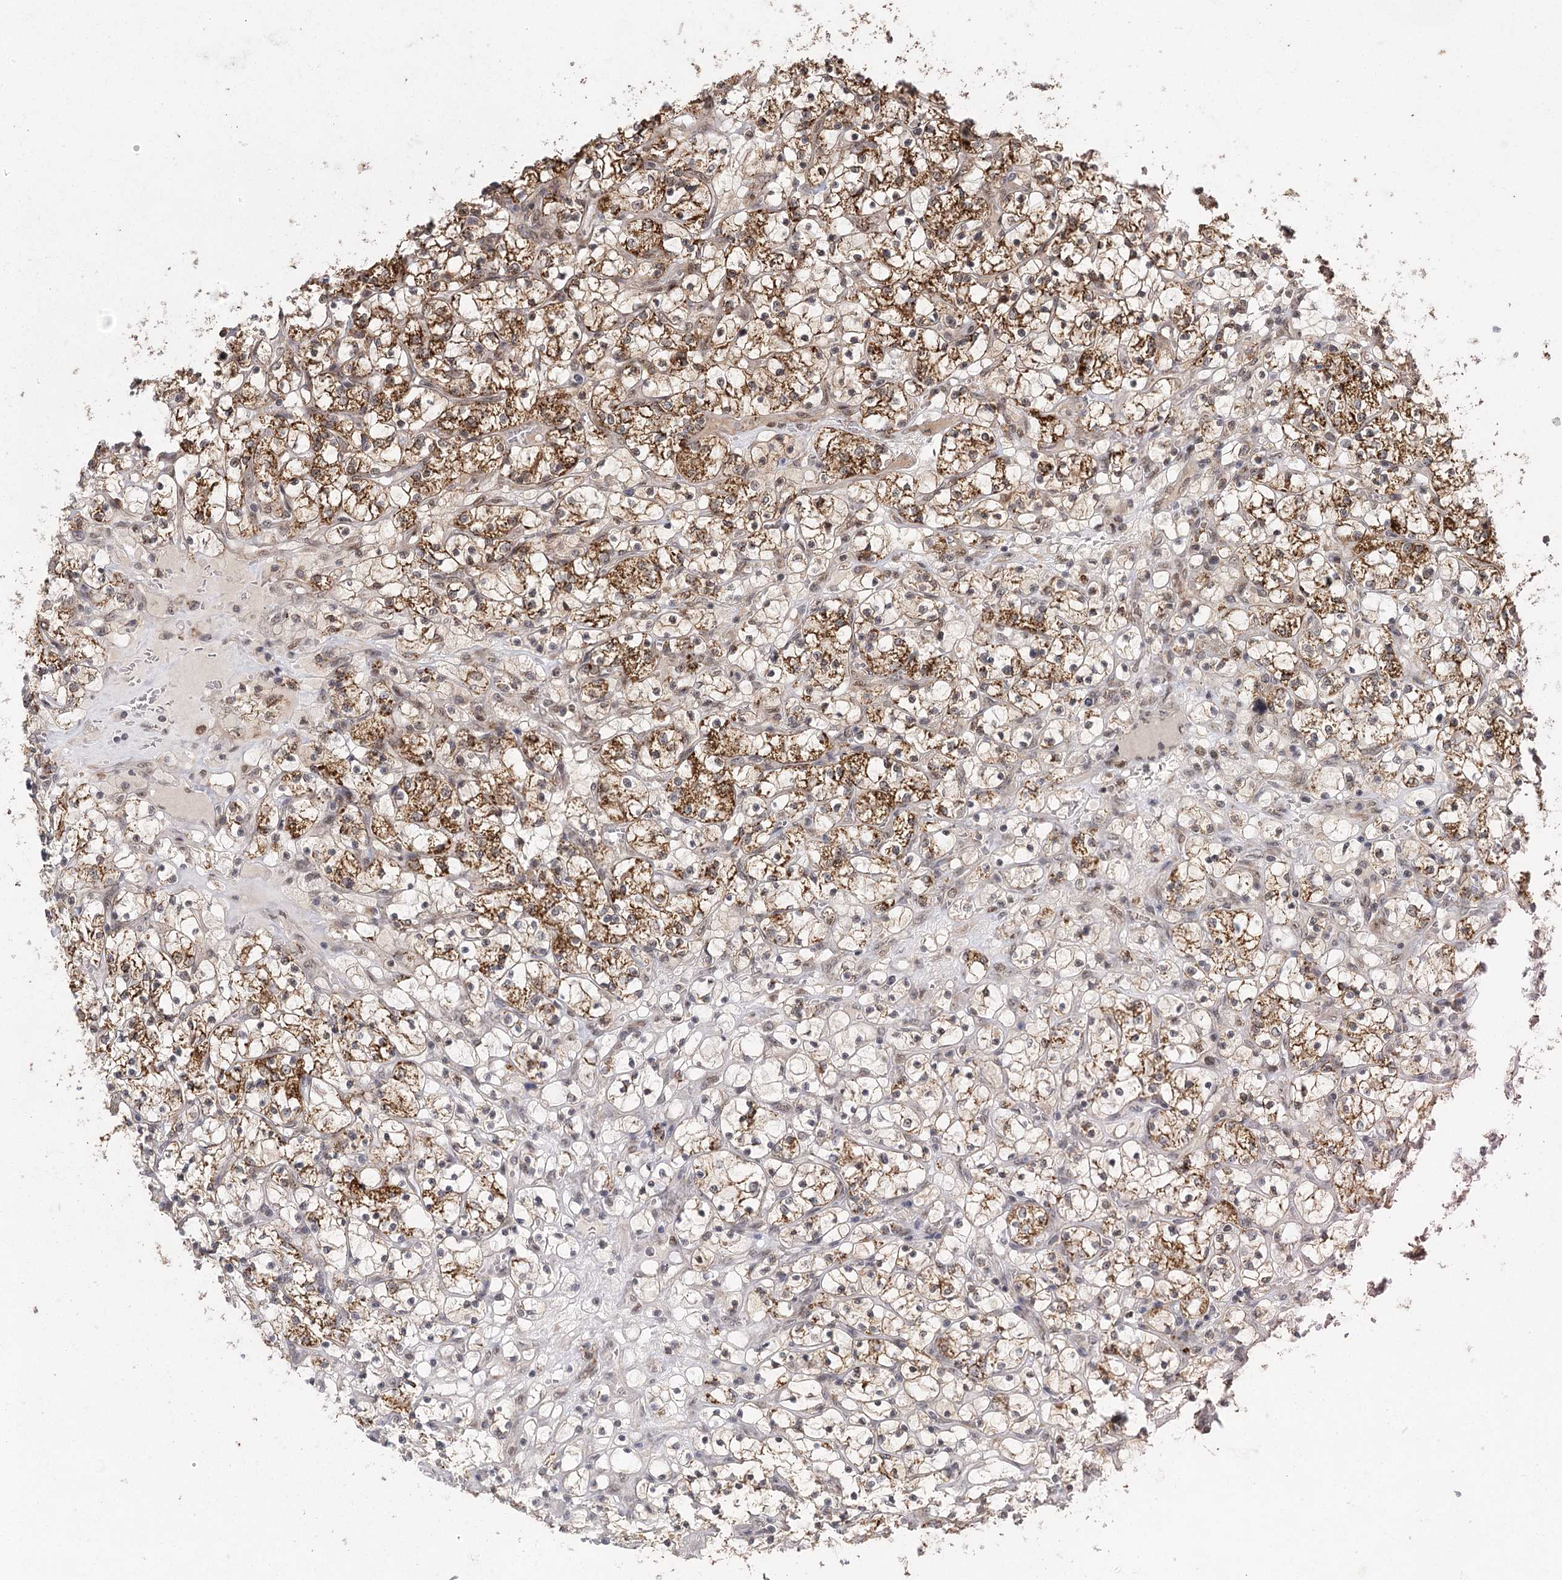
{"staining": {"intensity": "strong", "quantity": ">75%", "location": "cytoplasmic/membranous"}, "tissue": "renal cancer", "cell_type": "Tumor cells", "image_type": "cancer", "snomed": [{"axis": "morphology", "description": "Adenocarcinoma, NOS"}, {"axis": "topography", "description": "Kidney"}], "caption": "DAB immunohistochemical staining of renal adenocarcinoma shows strong cytoplasmic/membranous protein expression in about >75% of tumor cells.", "gene": "ZCCHC24", "patient": {"sex": "female", "age": 69}}